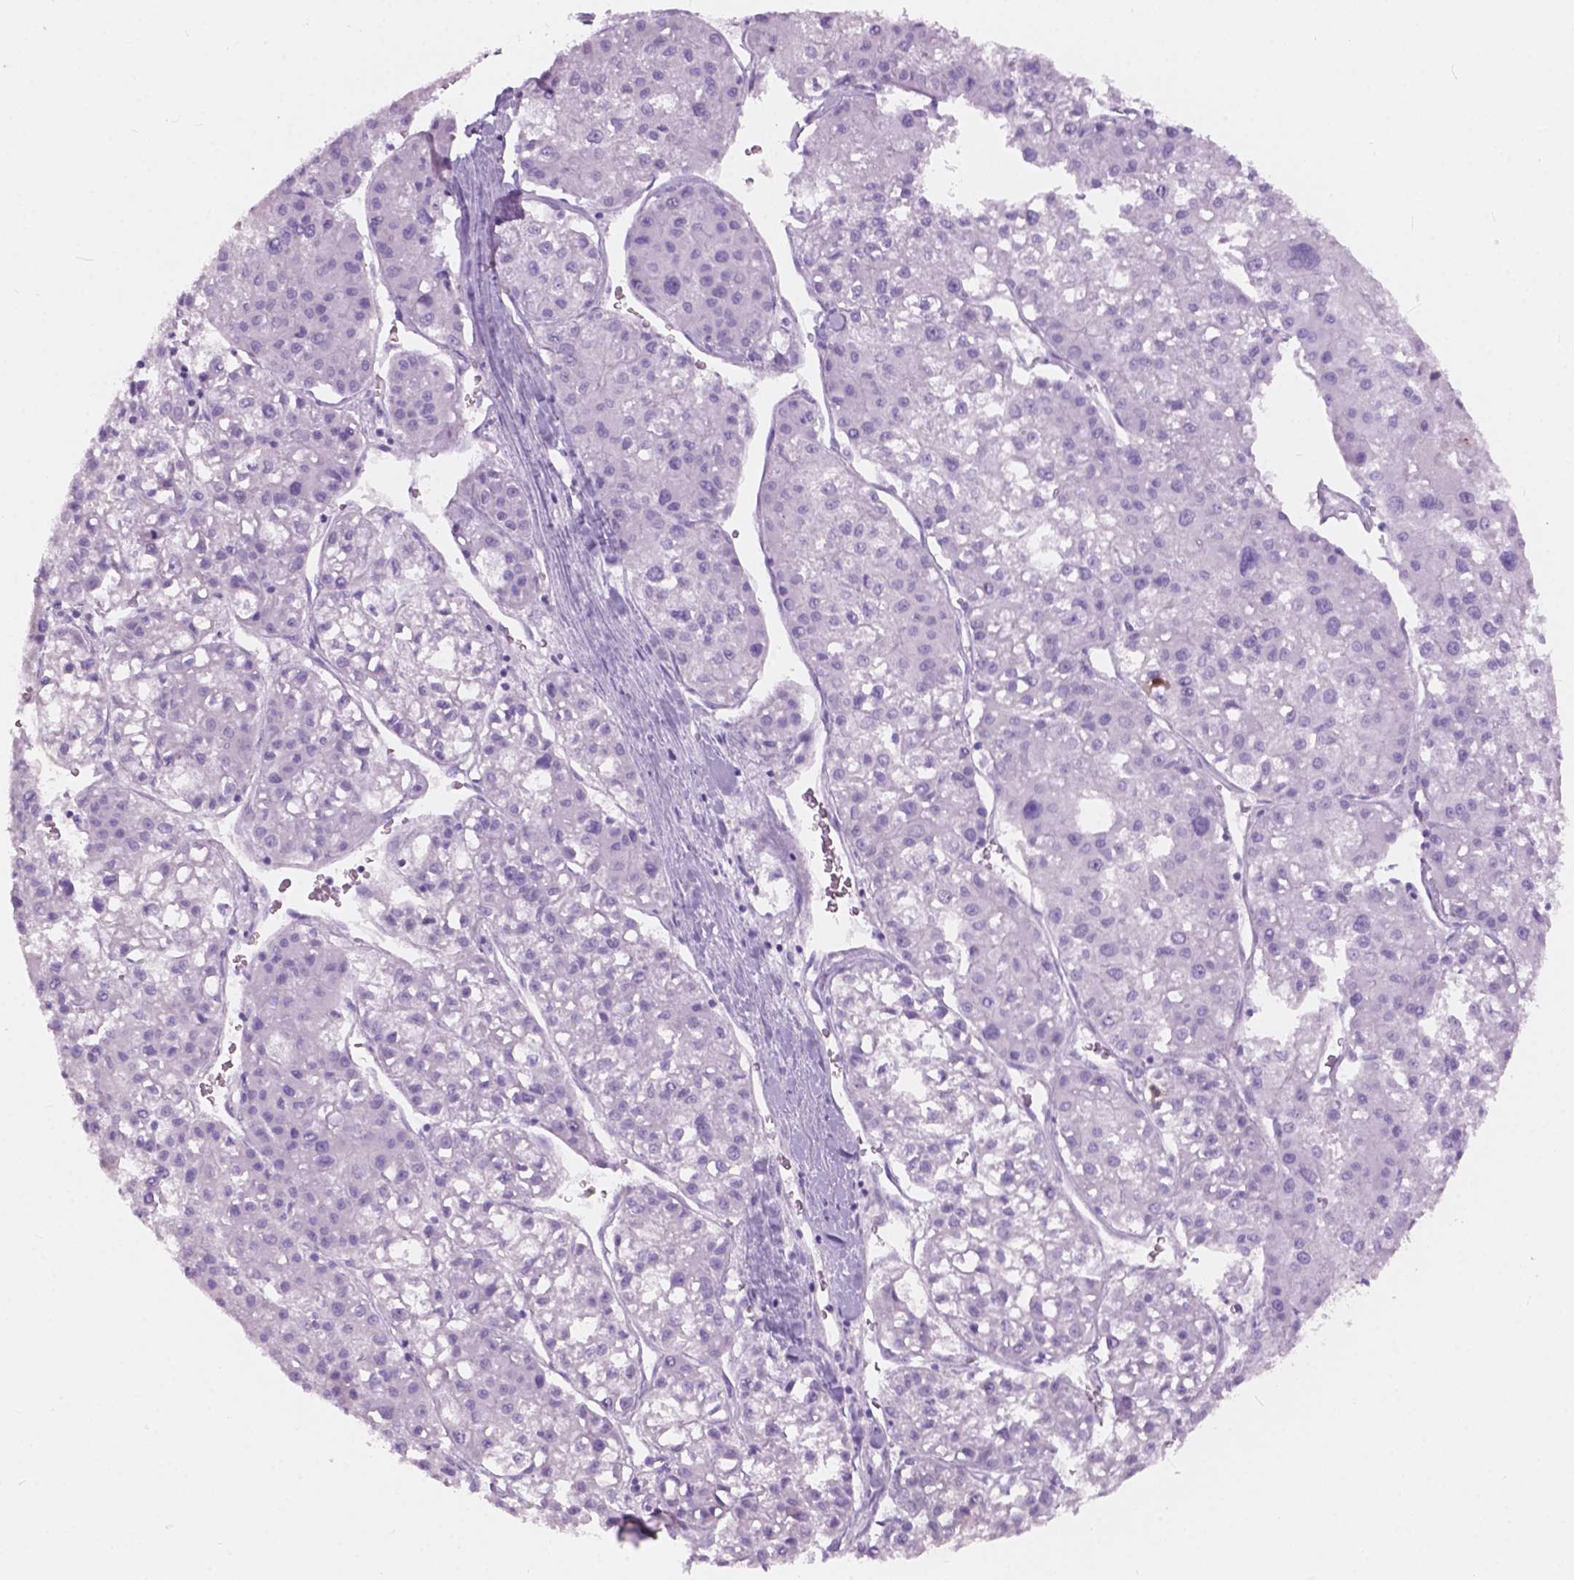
{"staining": {"intensity": "negative", "quantity": "none", "location": "none"}, "tissue": "liver cancer", "cell_type": "Tumor cells", "image_type": "cancer", "snomed": [{"axis": "morphology", "description": "Carcinoma, Hepatocellular, NOS"}, {"axis": "topography", "description": "Liver"}], "caption": "A micrograph of human hepatocellular carcinoma (liver) is negative for staining in tumor cells.", "gene": "FXYD2", "patient": {"sex": "male", "age": 73}}